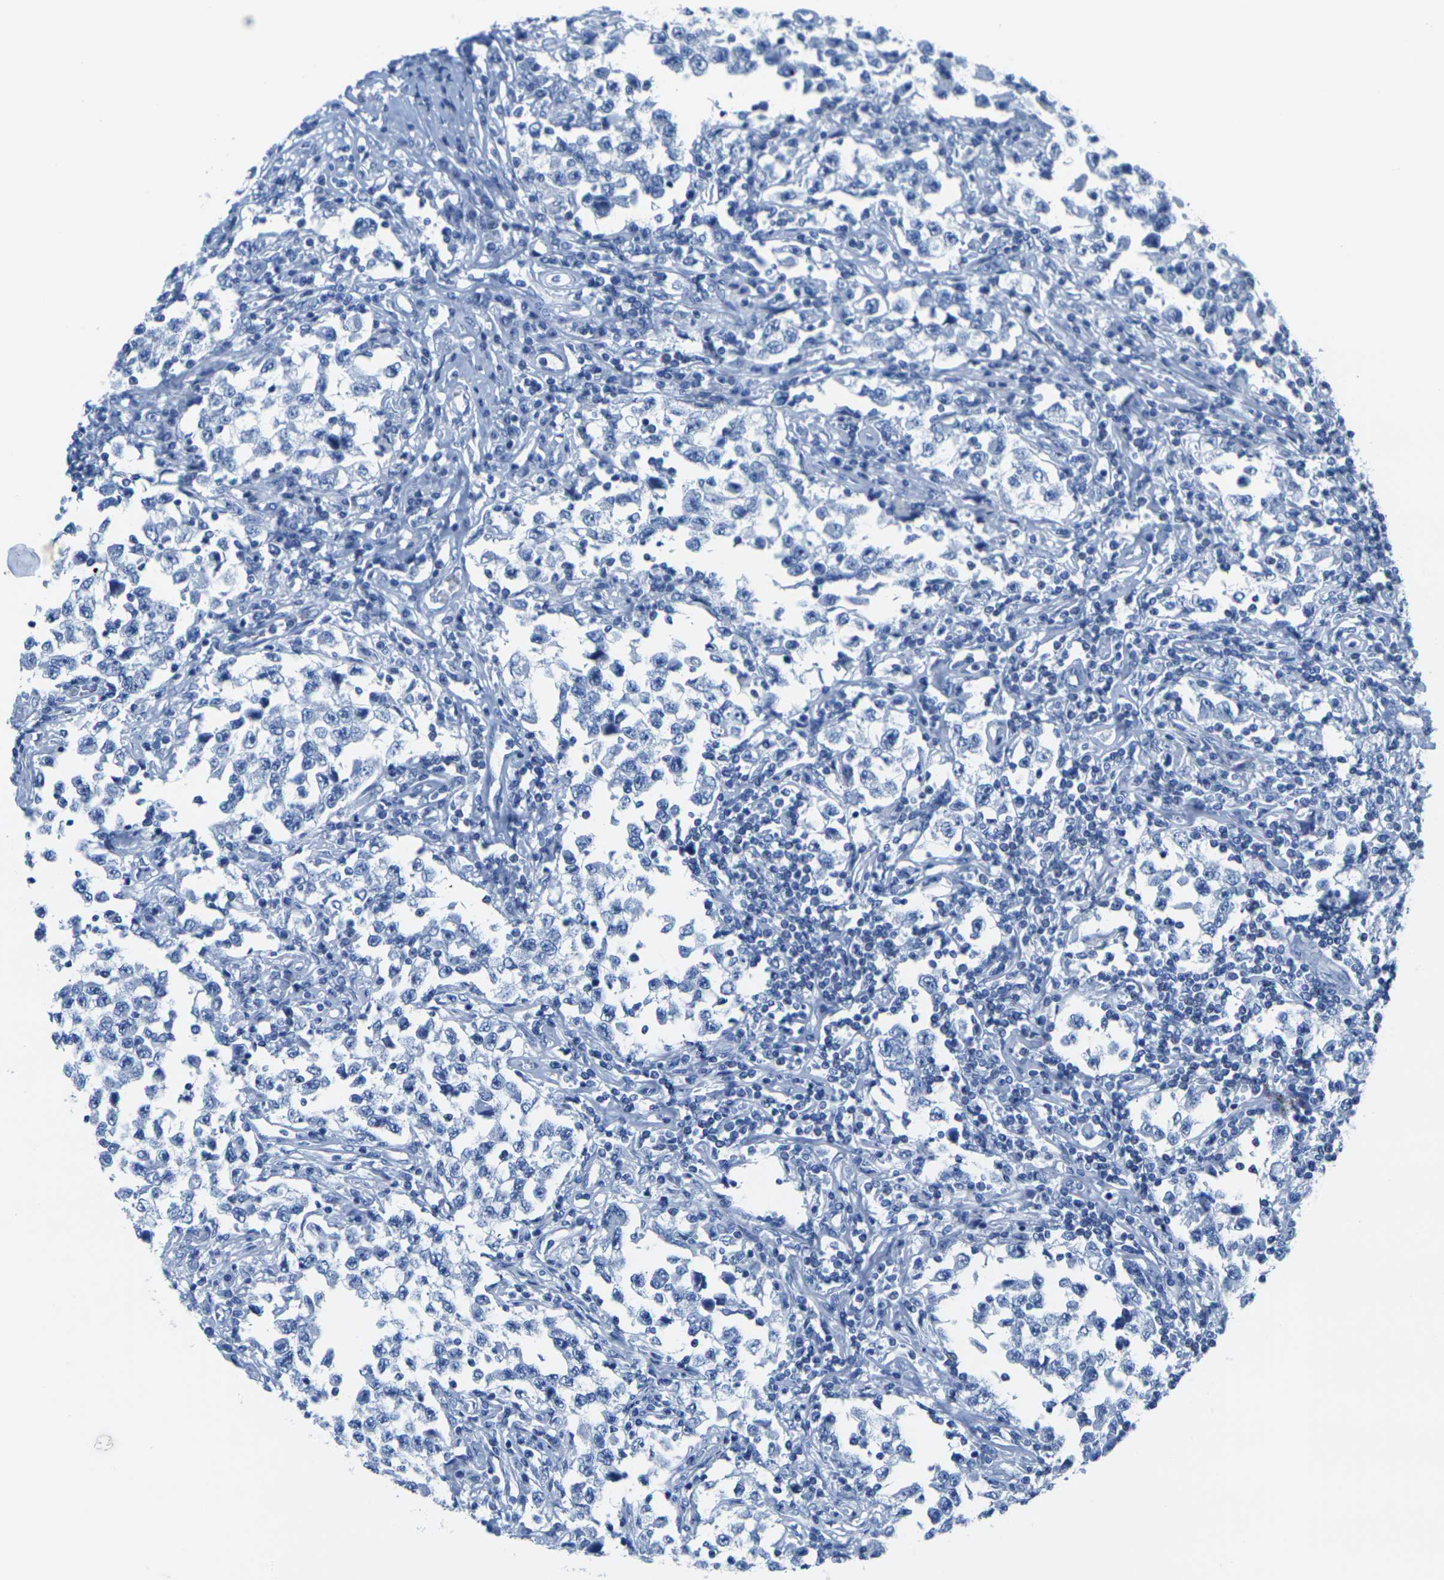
{"staining": {"intensity": "negative", "quantity": "none", "location": "none"}, "tissue": "testis cancer", "cell_type": "Tumor cells", "image_type": "cancer", "snomed": [{"axis": "morphology", "description": "Carcinoma, Embryonal, NOS"}, {"axis": "topography", "description": "Testis"}], "caption": "A high-resolution photomicrograph shows immunohistochemistry staining of testis cancer, which displays no significant expression in tumor cells. Nuclei are stained in blue.", "gene": "CNN1", "patient": {"sex": "male", "age": 21}}